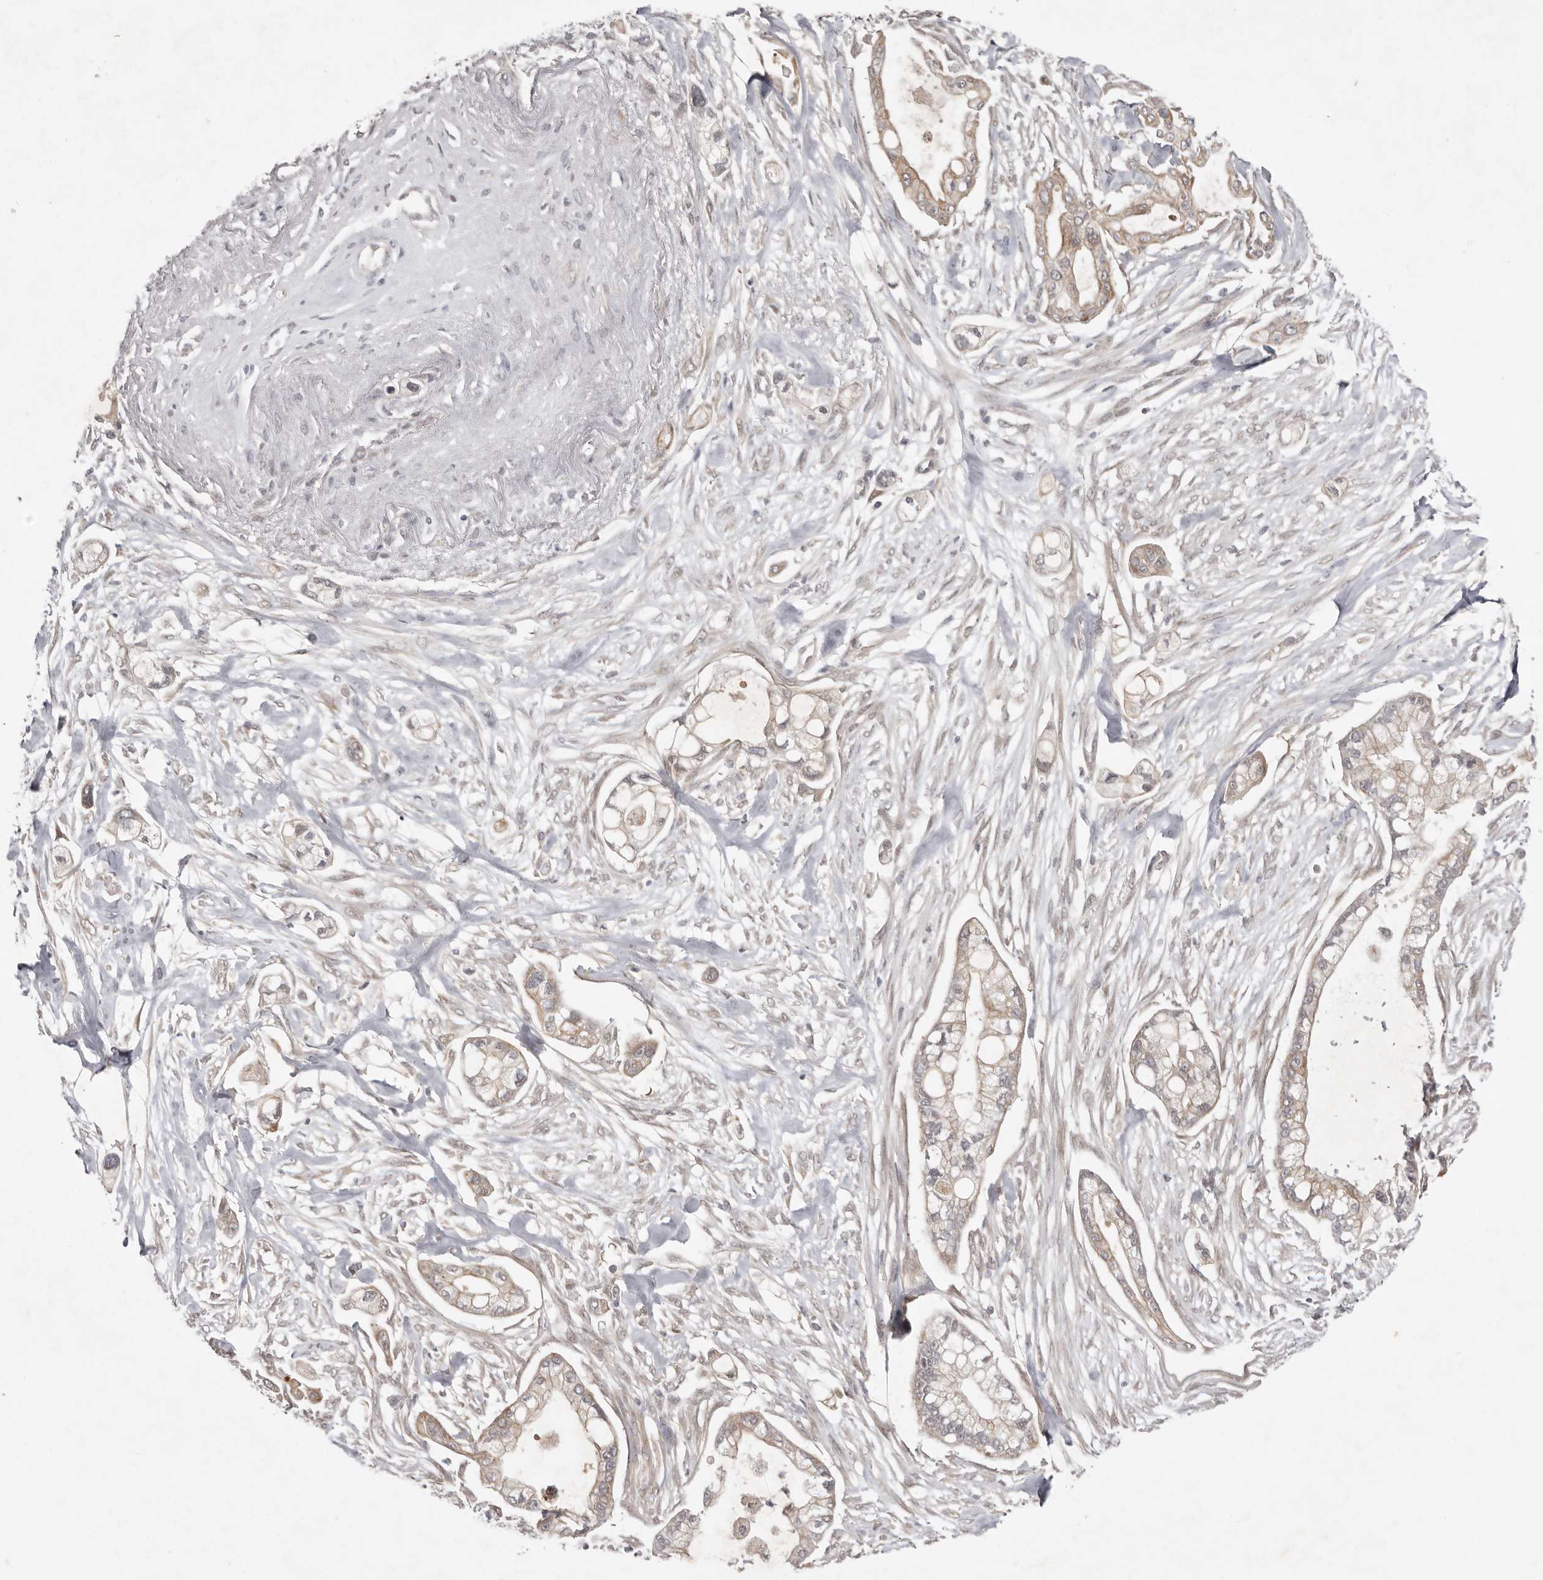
{"staining": {"intensity": "weak", "quantity": ">75%", "location": "cytoplasmic/membranous"}, "tissue": "pancreatic cancer", "cell_type": "Tumor cells", "image_type": "cancer", "snomed": [{"axis": "morphology", "description": "Adenocarcinoma, NOS"}, {"axis": "topography", "description": "Pancreas"}], "caption": "Adenocarcinoma (pancreatic) was stained to show a protein in brown. There is low levels of weak cytoplasmic/membranous positivity in approximately >75% of tumor cells. (DAB IHC, brown staining for protein, blue staining for nuclei).", "gene": "NSUN4", "patient": {"sex": "male", "age": 68}}